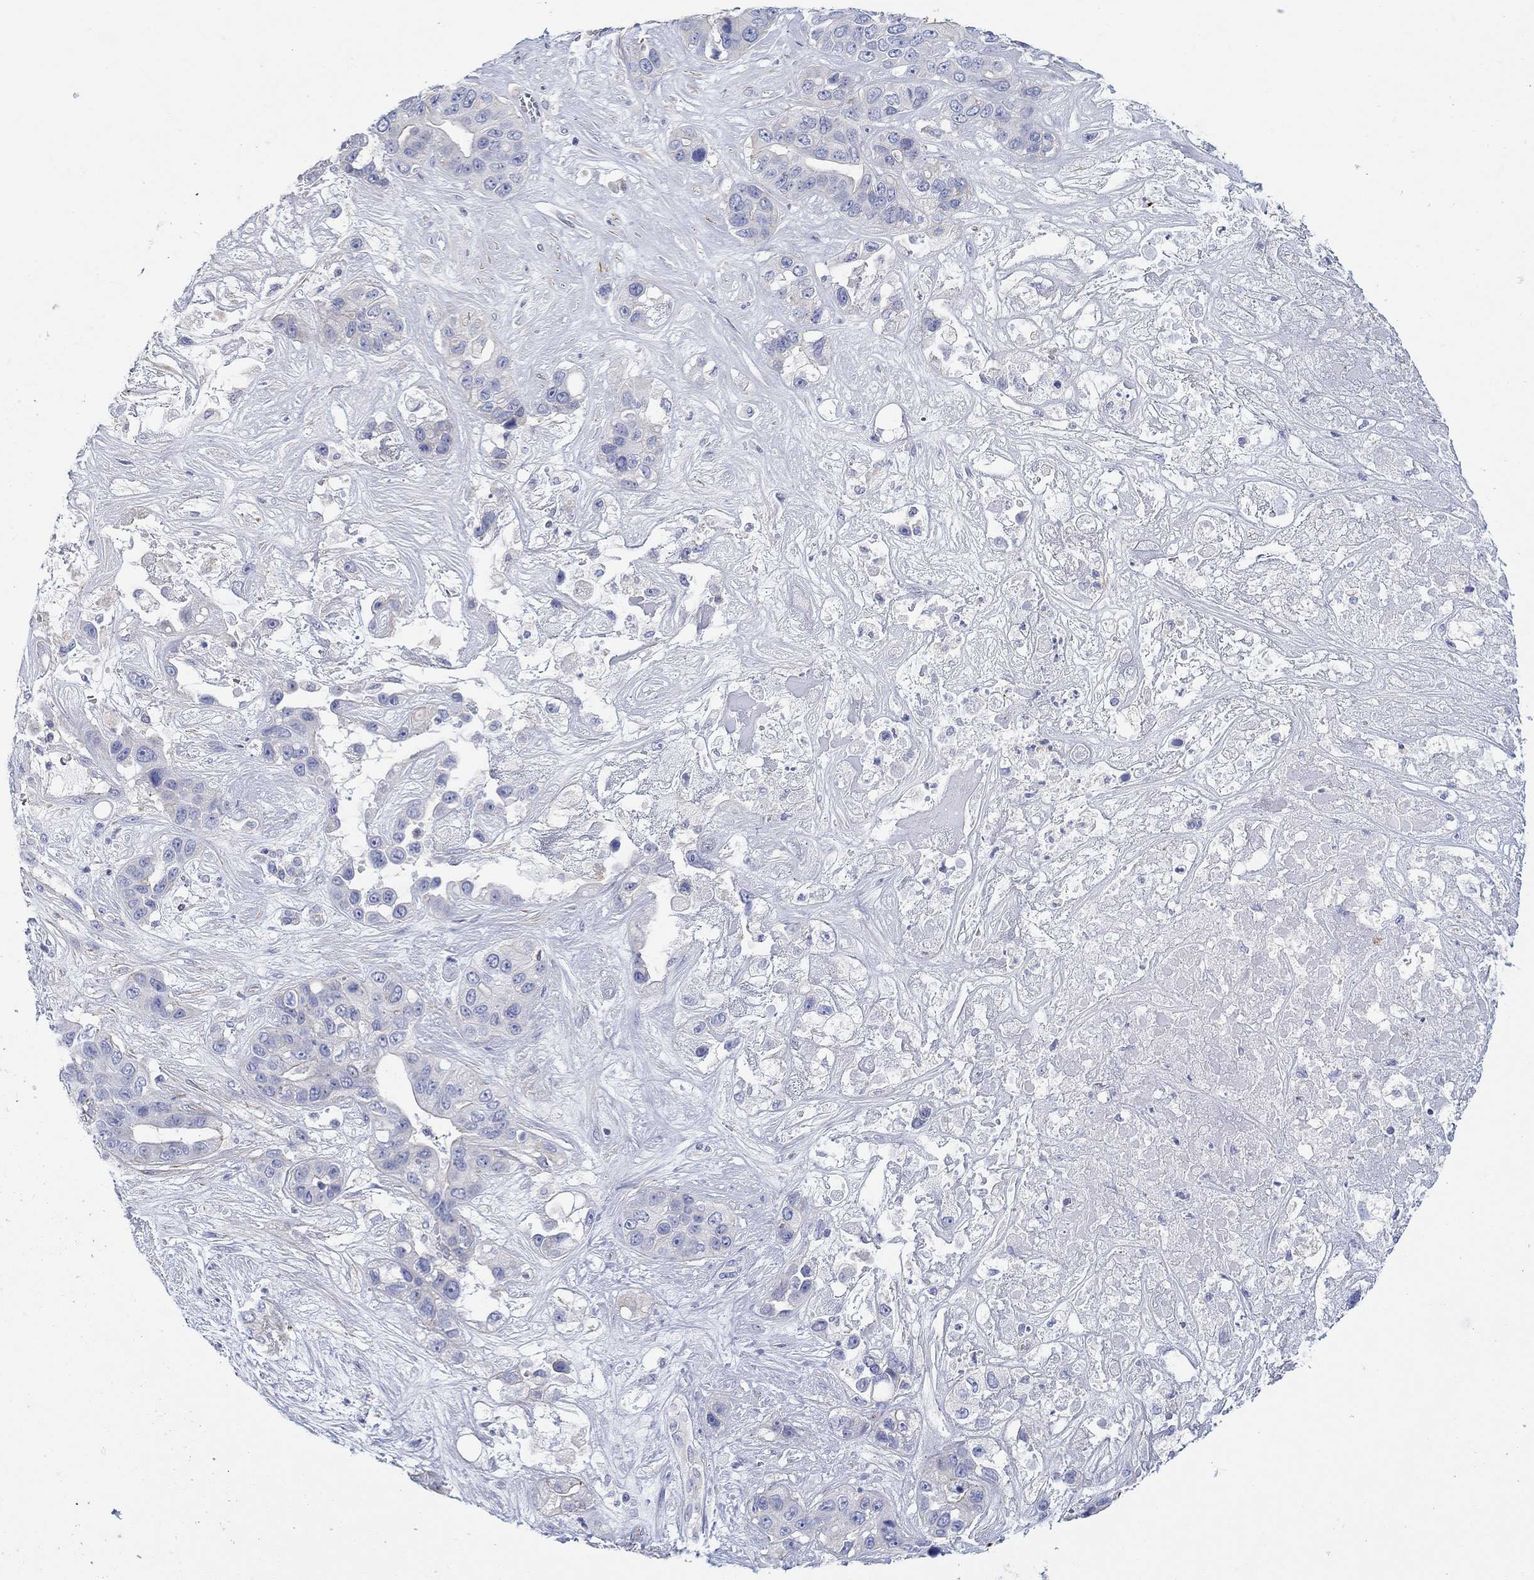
{"staining": {"intensity": "negative", "quantity": "none", "location": "none"}, "tissue": "liver cancer", "cell_type": "Tumor cells", "image_type": "cancer", "snomed": [{"axis": "morphology", "description": "Cholangiocarcinoma"}, {"axis": "topography", "description": "Liver"}], "caption": "Tumor cells show no significant positivity in liver cancer (cholangiocarcinoma).", "gene": "PPIL6", "patient": {"sex": "female", "age": 52}}